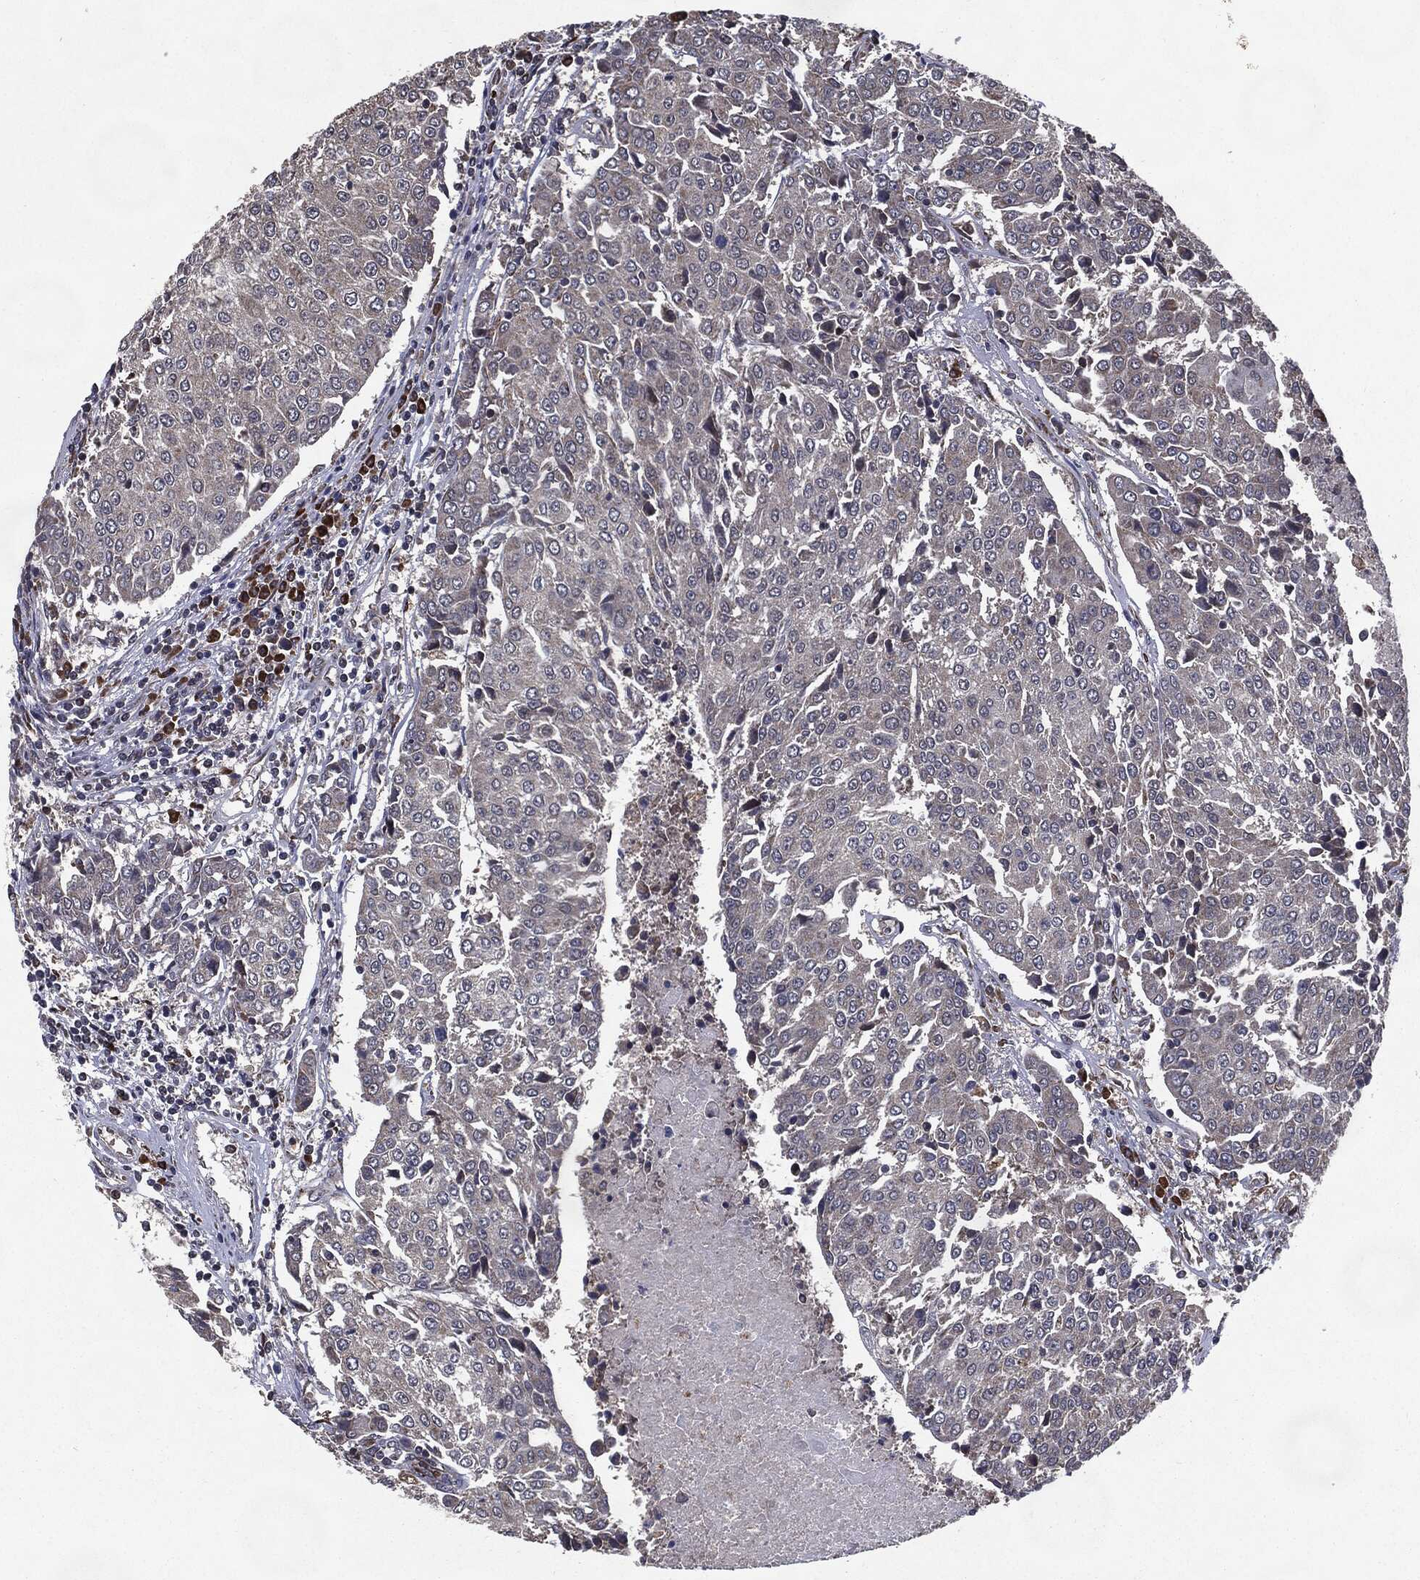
{"staining": {"intensity": "negative", "quantity": "none", "location": "none"}, "tissue": "urothelial cancer", "cell_type": "Tumor cells", "image_type": "cancer", "snomed": [{"axis": "morphology", "description": "Urothelial carcinoma, High grade"}, {"axis": "topography", "description": "Urinary bladder"}], "caption": "Image shows no protein positivity in tumor cells of urothelial cancer tissue.", "gene": "HDAC5", "patient": {"sex": "female", "age": 85}}